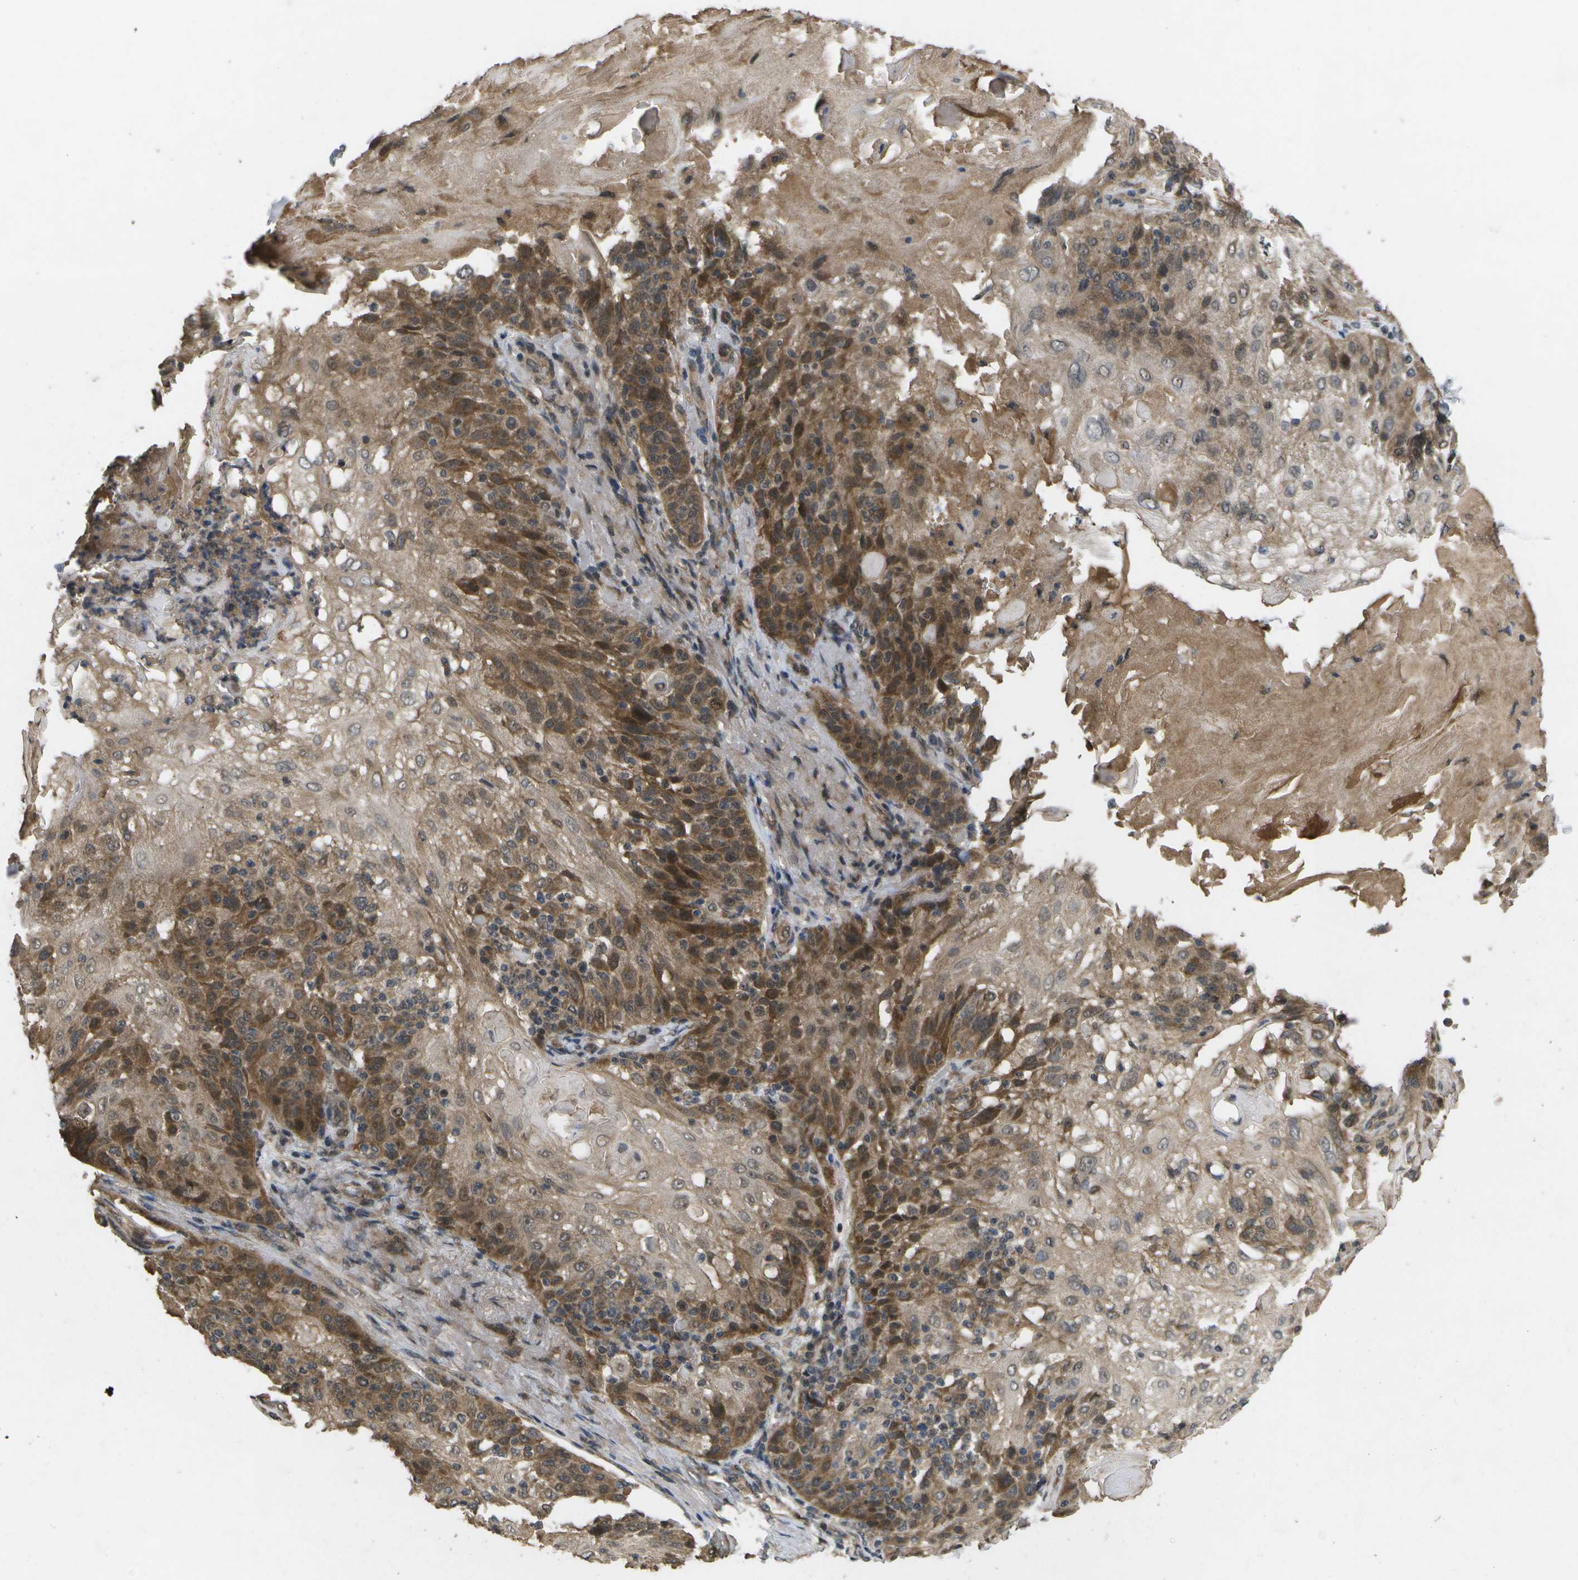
{"staining": {"intensity": "strong", "quantity": ">75%", "location": "cytoplasmic/membranous"}, "tissue": "skin cancer", "cell_type": "Tumor cells", "image_type": "cancer", "snomed": [{"axis": "morphology", "description": "Normal tissue, NOS"}, {"axis": "morphology", "description": "Squamous cell carcinoma, NOS"}, {"axis": "topography", "description": "Skin"}], "caption": "Protein expression analysis of skin cancer reveals strong cytoplasmic/membranous expression in about >75% of tumor cells.", "gene": "ALAS1", "patient": {"sex": "female", "age": 83}}